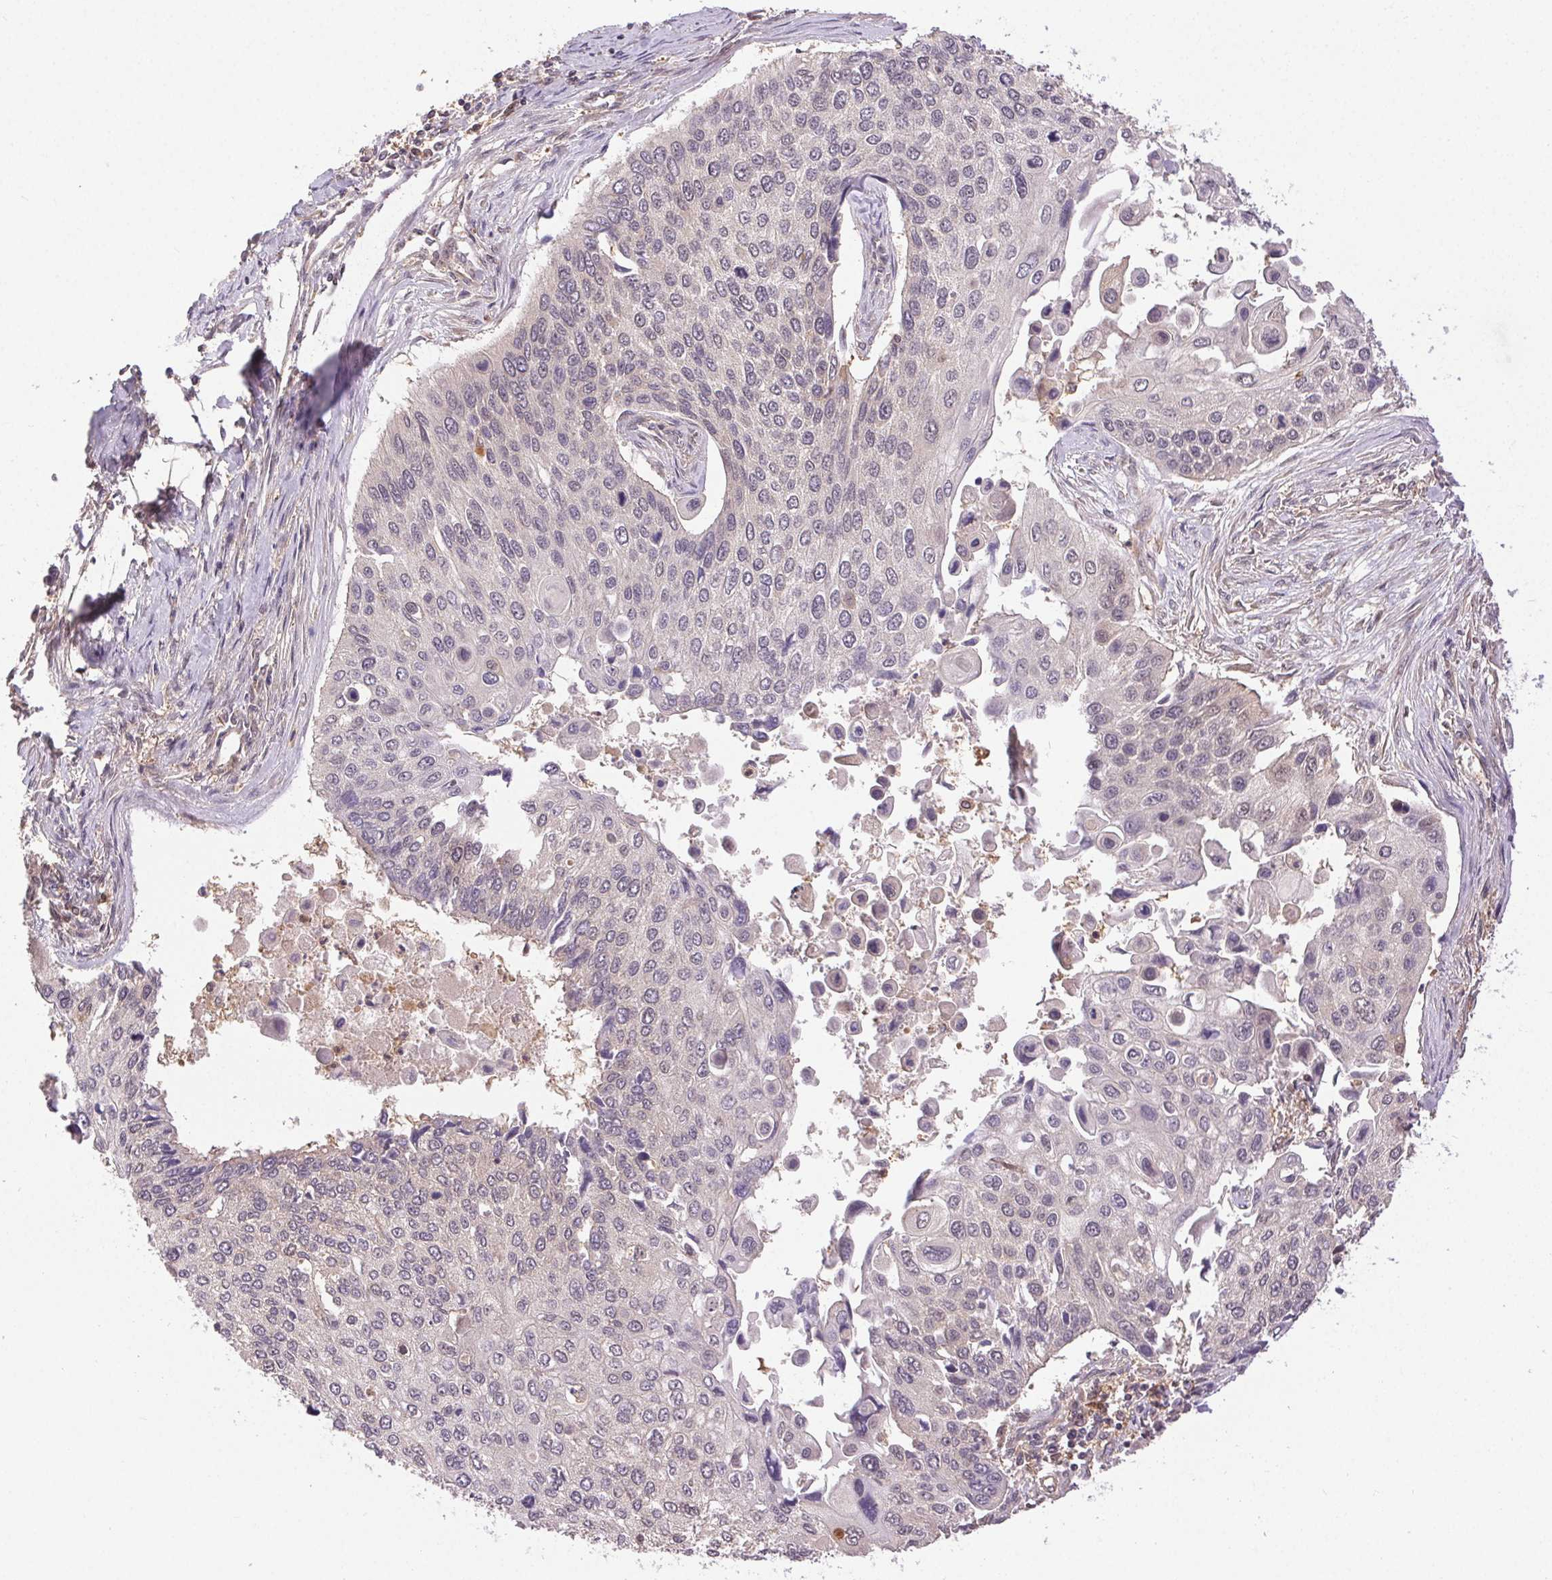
{"staining": {"intensity": "negative", "quantity": "none", "location": "none"}, "tissue": "lung cancer", "cell_type": "Tumor cells", "image_type": "cancer", "snomed": [{"axis": "morphology", "description": "Squamous cell carcinoma, NOS"}, {"axis": "morphology", "description": "Squamous cell carcinoma, metastatic, NOS"}, {"axis": "topography", "description": "Lung"}], "caption": "Immunohistochemistry of metastatic squamous cell carcinoma (lung) shows no staining in tumor cells.", "gene": "GDI2", "patient": {"sex": "male", "age": 63}}